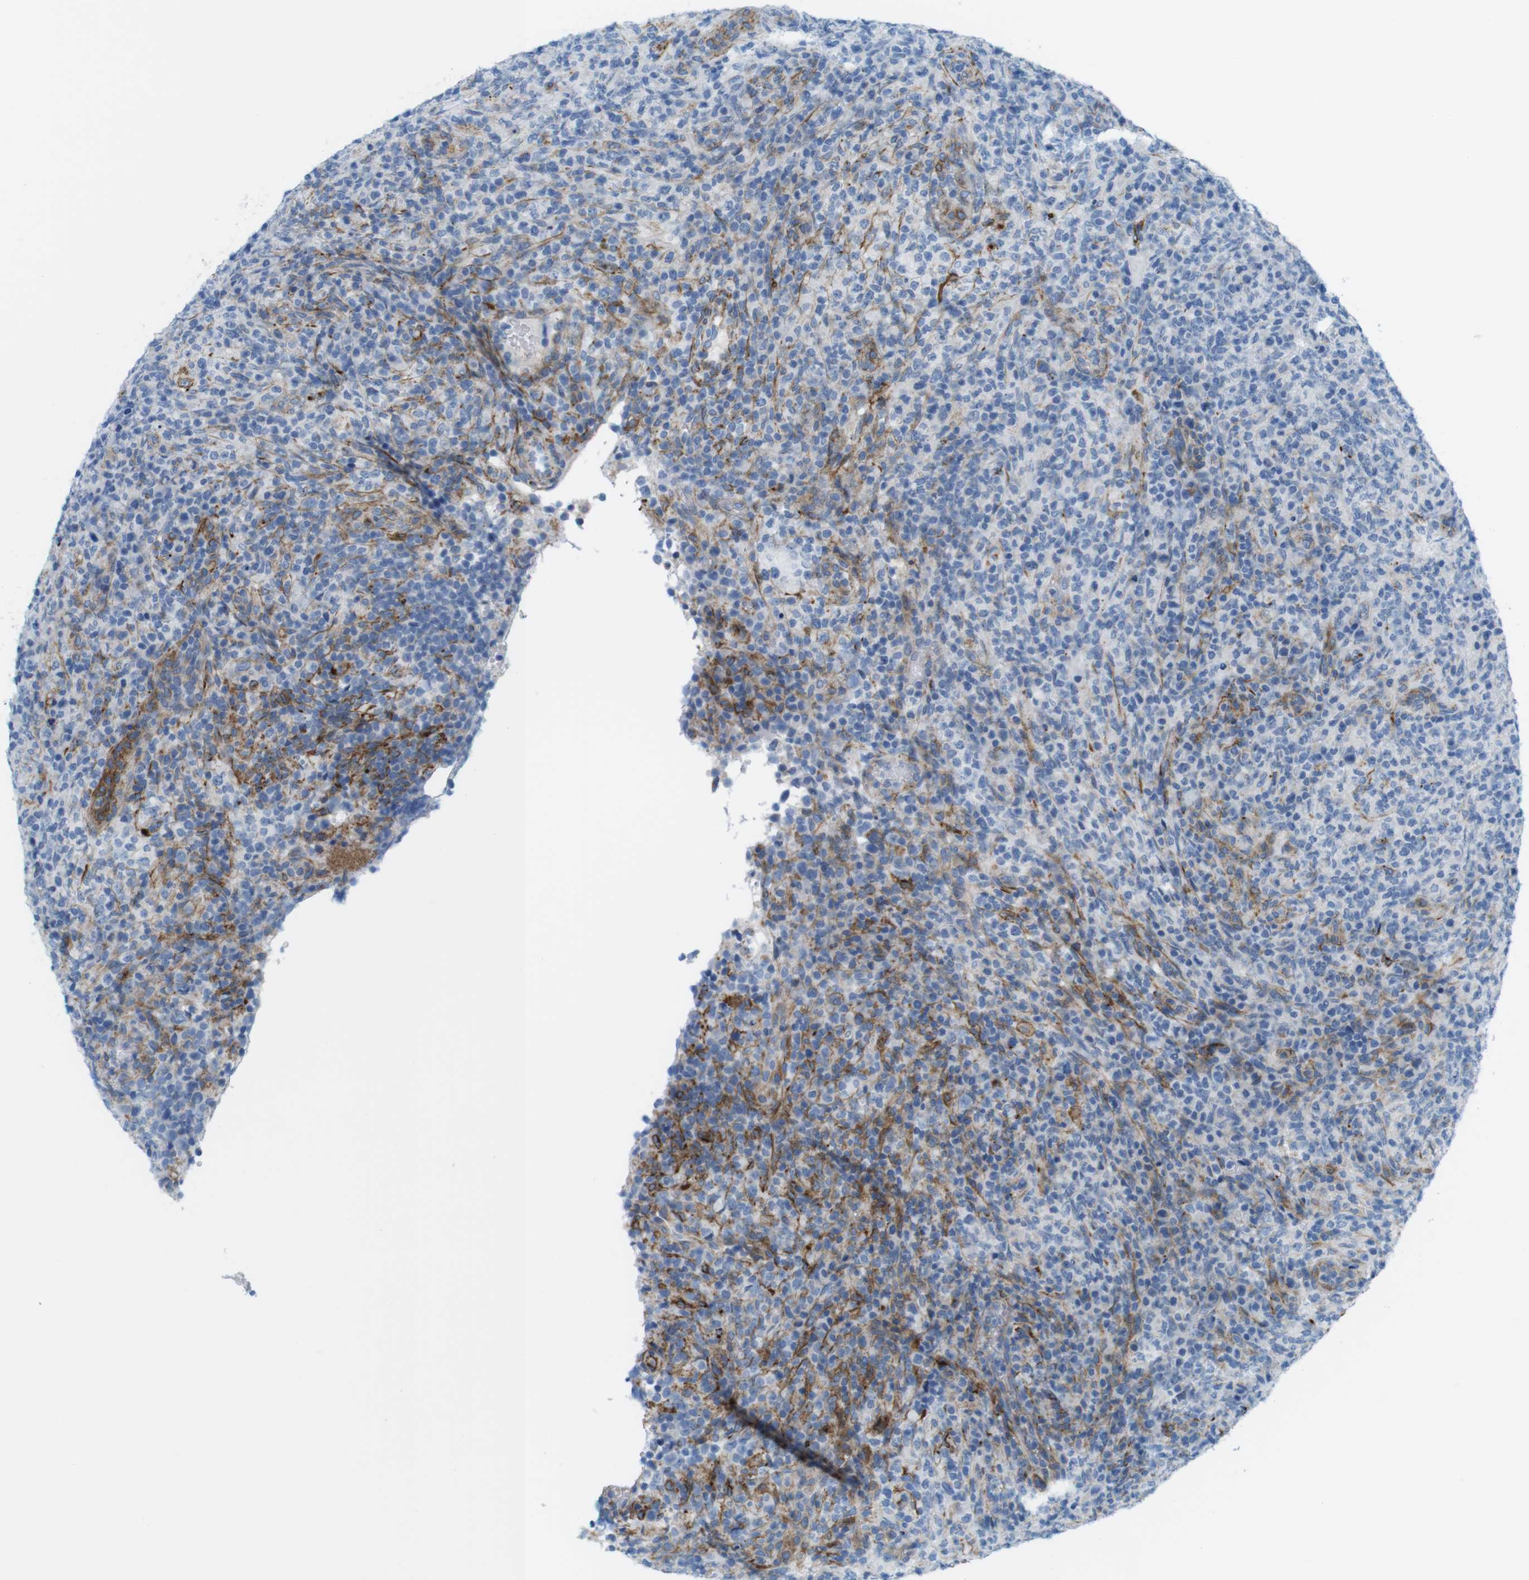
{"staining": {"intensity": "negative", "quantity": "none", "location": "none"}, "tissue": "lymphoma", "cell_type": "Tumor cells", "image_type": "cancer", "snomed": [{"axis": "morphology", "description": "Malignant lymphoma, non-Hodgkin's type, High grade"}, {"axis": "topography", "description": "Lymph node"}], "caption": "The image shows no staining of tumor cells in lymphoma. (Immunohistochemistry, brightfield microscopy, high magnification).", "gene": "MYH9", "patient": {"sex": "female", "age": 76}}